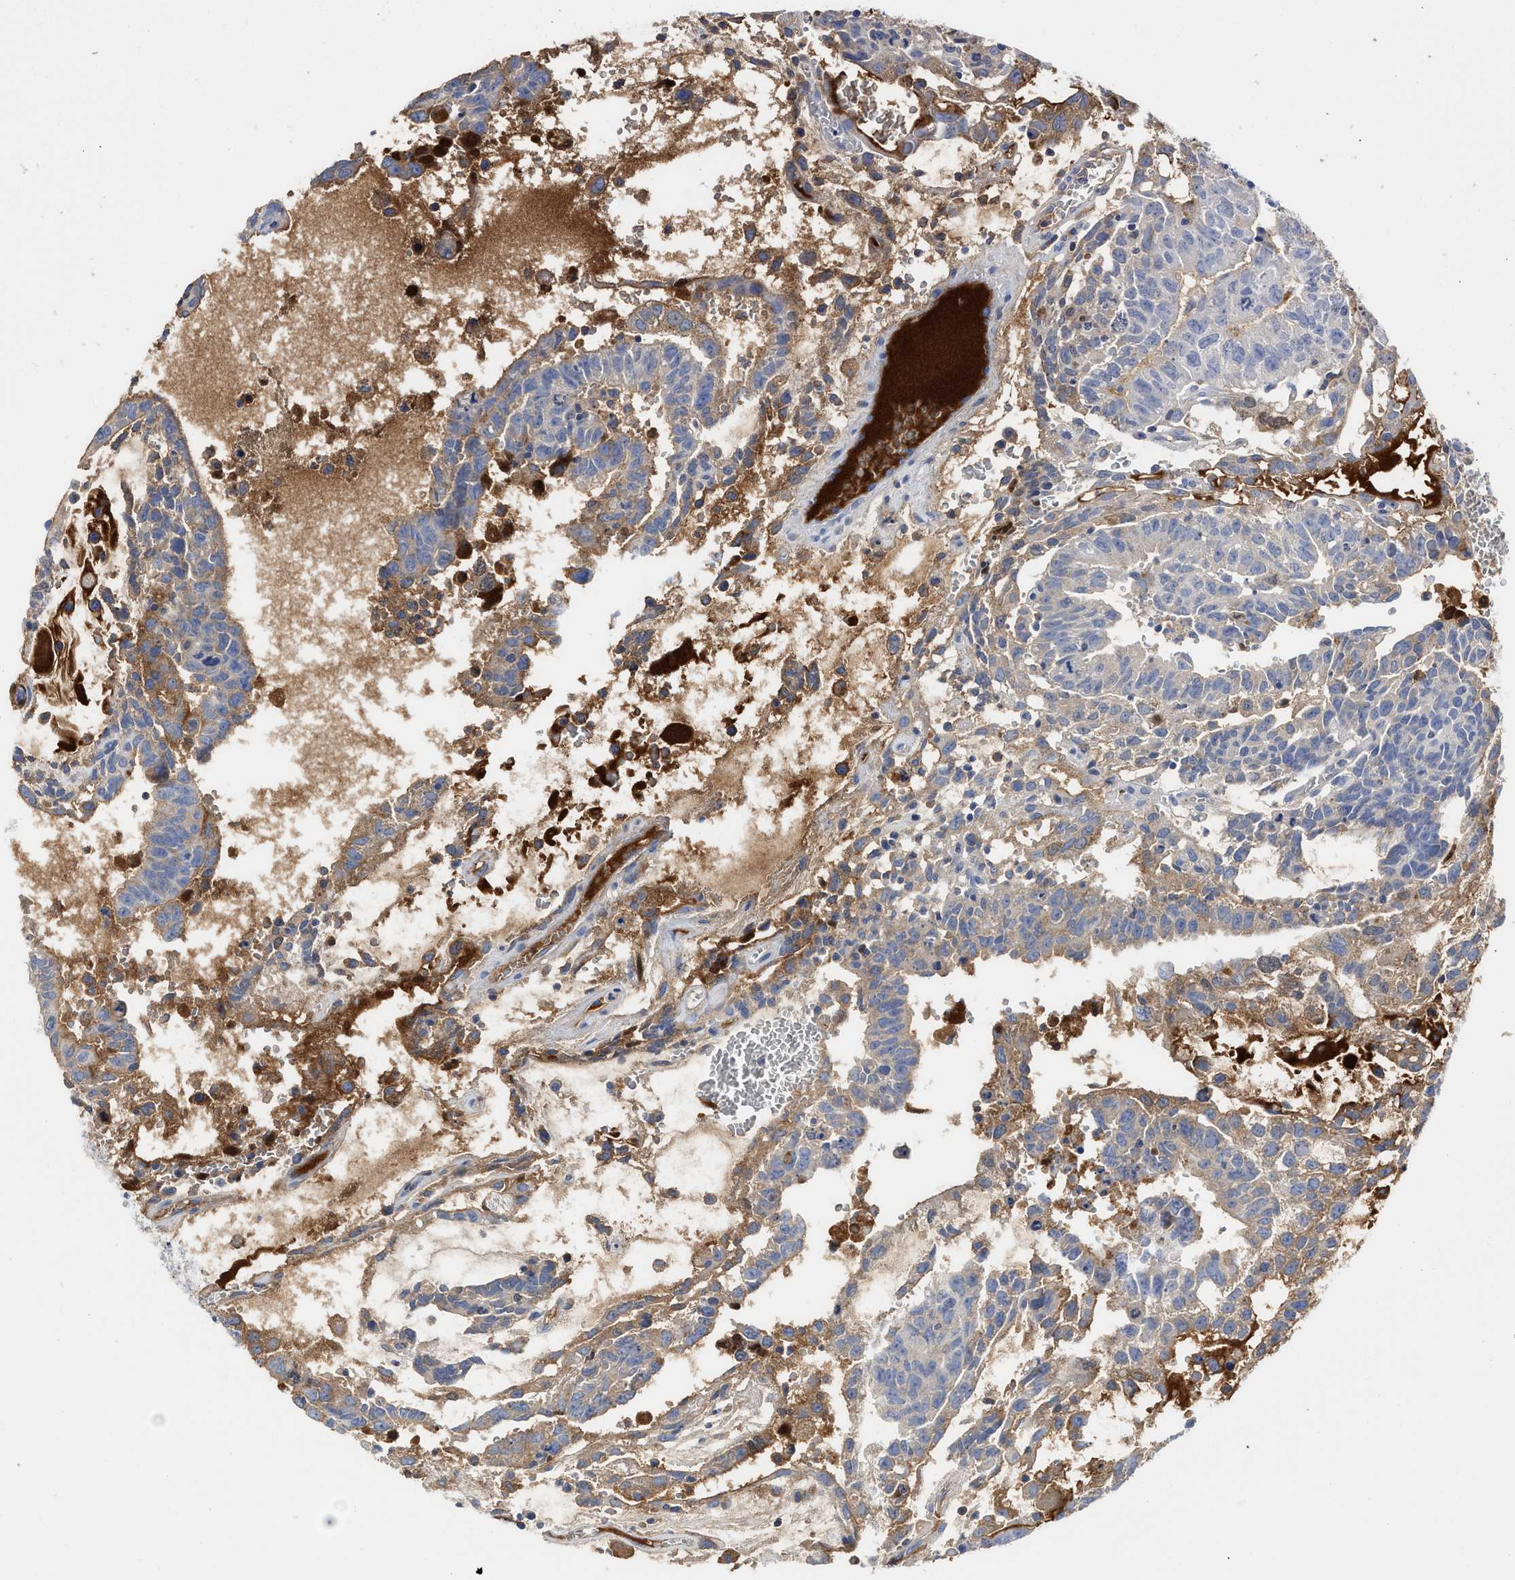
{"staining": {"intensity": "moderate", "quantity": "<25%", "location": "cytoplasmic/membranous"}, "tissue": "testis cancer", "cell_type": "Tumor cells", "image_type": "cancer", "snomed": [{"axis": "morphology", "description": "Seminoma, NOS"}, {"axis": "morphology", "description": "Carcinoma, Embryonal, NOS"}, {"axis": "topography", "description": "Testis"}], "caption": "Brown immunohistochemical staining in testis cancer (seminoma) exhibits moderate cytoplasmic/membranous staining in approximately <25% of tumor cells. The staining was performed using DAB (3,3'-diaminobenzidine), with brown indicating positive protein expression. Nuclei are stained blue with hematoxylin.", "gene": "C2", "patient": {"sex": "male", "age": 52}}